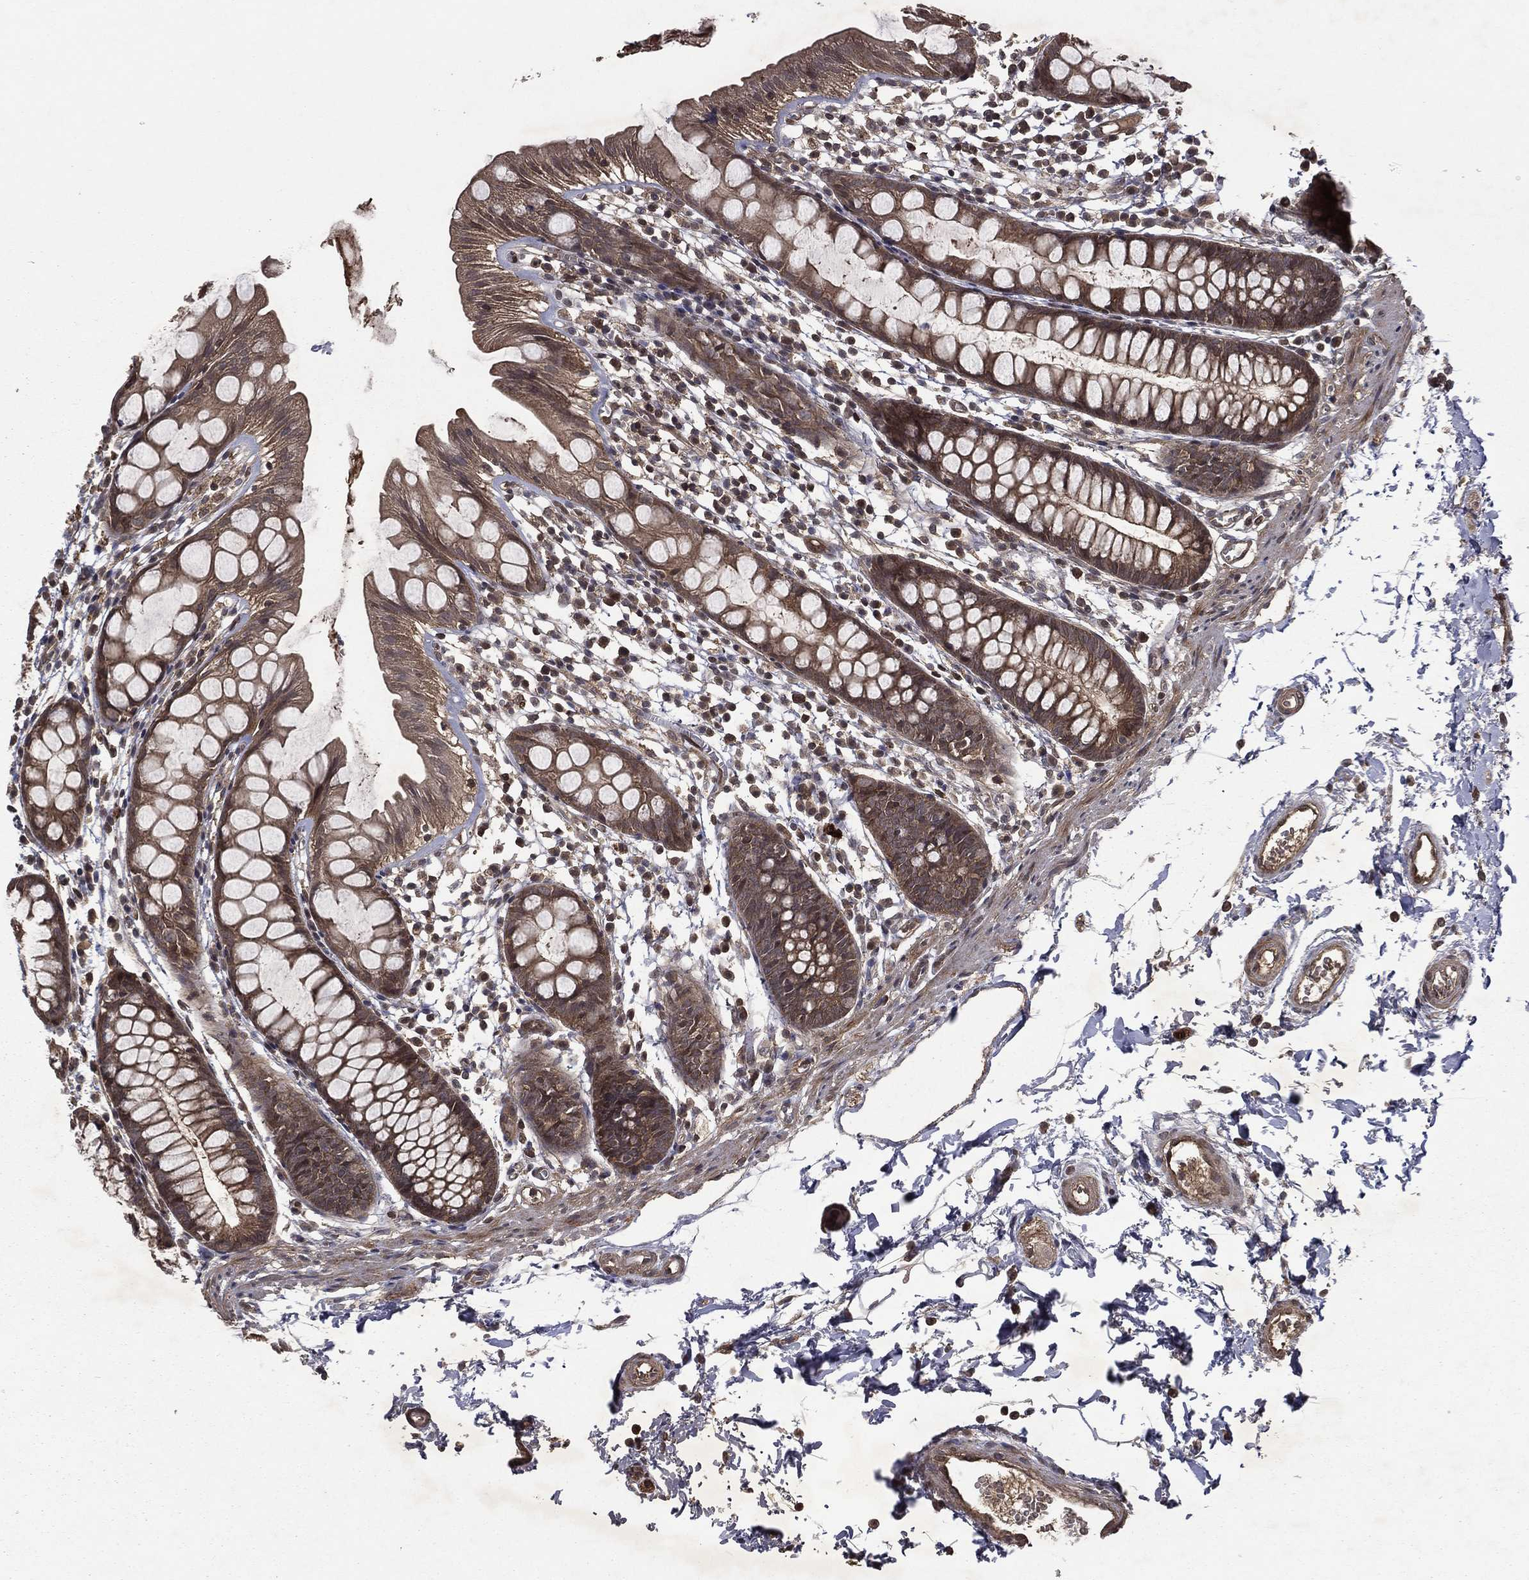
{"staining": {"intensity": "moderate", "quantity": "25%-75%", "location": "cytoplasmic/membranous"}, "tissue": "rectum", "cell_type": "Glandular cells", "image_type": "normal", "snomed": [{"axis": "morphology", "description": "Normal tissue, NOS"}, {"axis": "topography", "description": "Rectum"}], "caption": "Immunohistochemical staining of normal human rectum exhibits moderate cytoplasmic/membranous protein positivity in approximately 25%-75% of glandular cells. Nuclei are stained in blue.", "gene": "FGD1", "patient": {"sex": "male", "age": 57}}